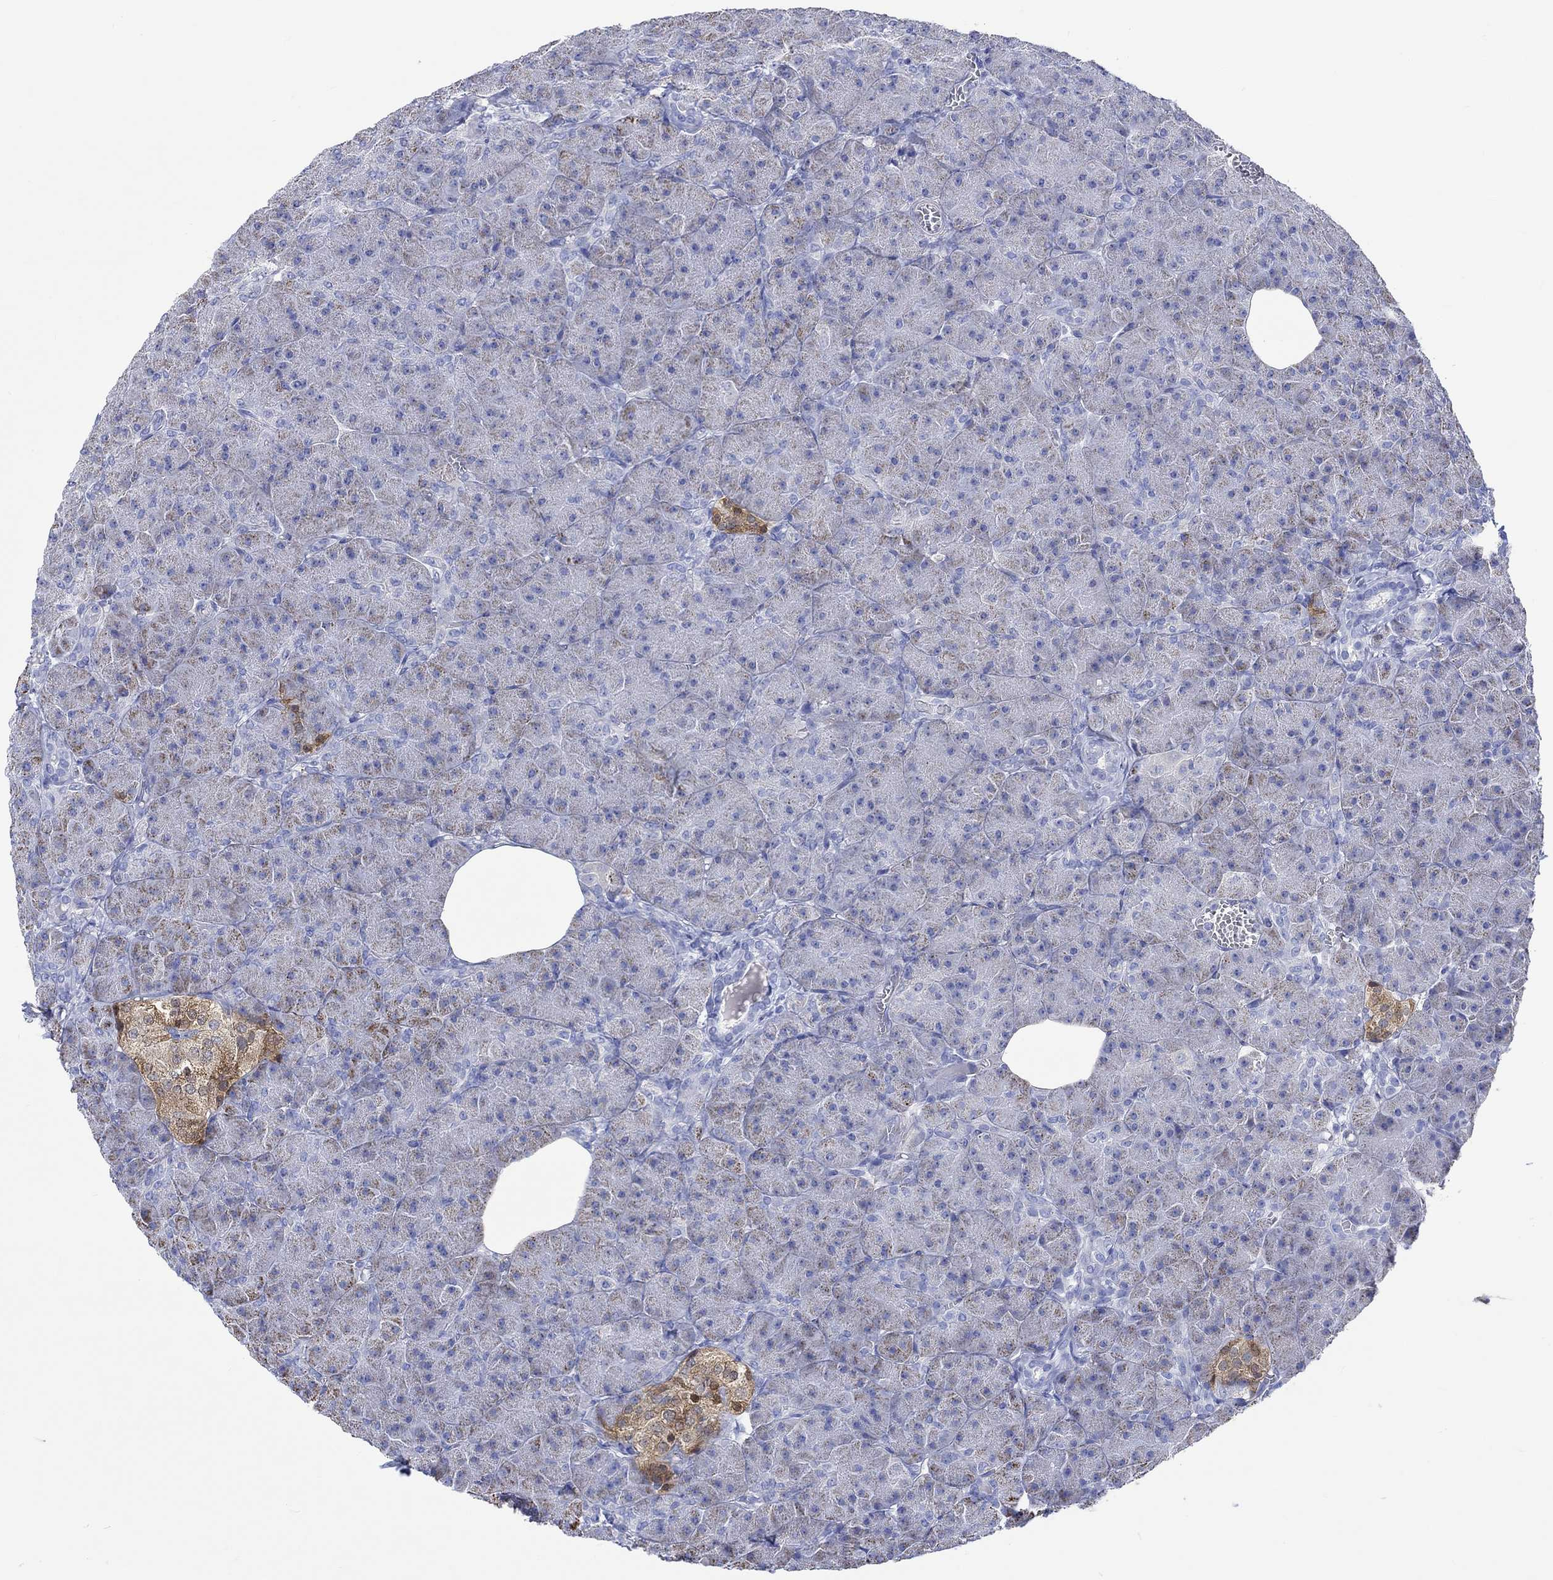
{"staining": {"intensity": "moderate", "quantity": "<25%", "location": "cytoplasmic/membranous"}, "tissue": "pancreas", "cell_type": "Exocrine glandular cells", "image_type": "normal", "snomed": [{"axis": "morphology", "description": "Normal tissue, NOS"}, {"axis": "topography", "description": "Pancreas"}], "caption": "An immunohistochemistry image of unremarkable tissue is shown. Protein staining in brown shows moderate cytoplasmic/membranous positivity in pancreas within exocrine glandular cells. Using DAB (3,3'-diaminobenzidine) (brown) and hematoxylin (blue) stains, captured at high magnification using brightfield microscopy.", "gene": "CPLX1", "patient": {"sex": "male", "age": 61}}